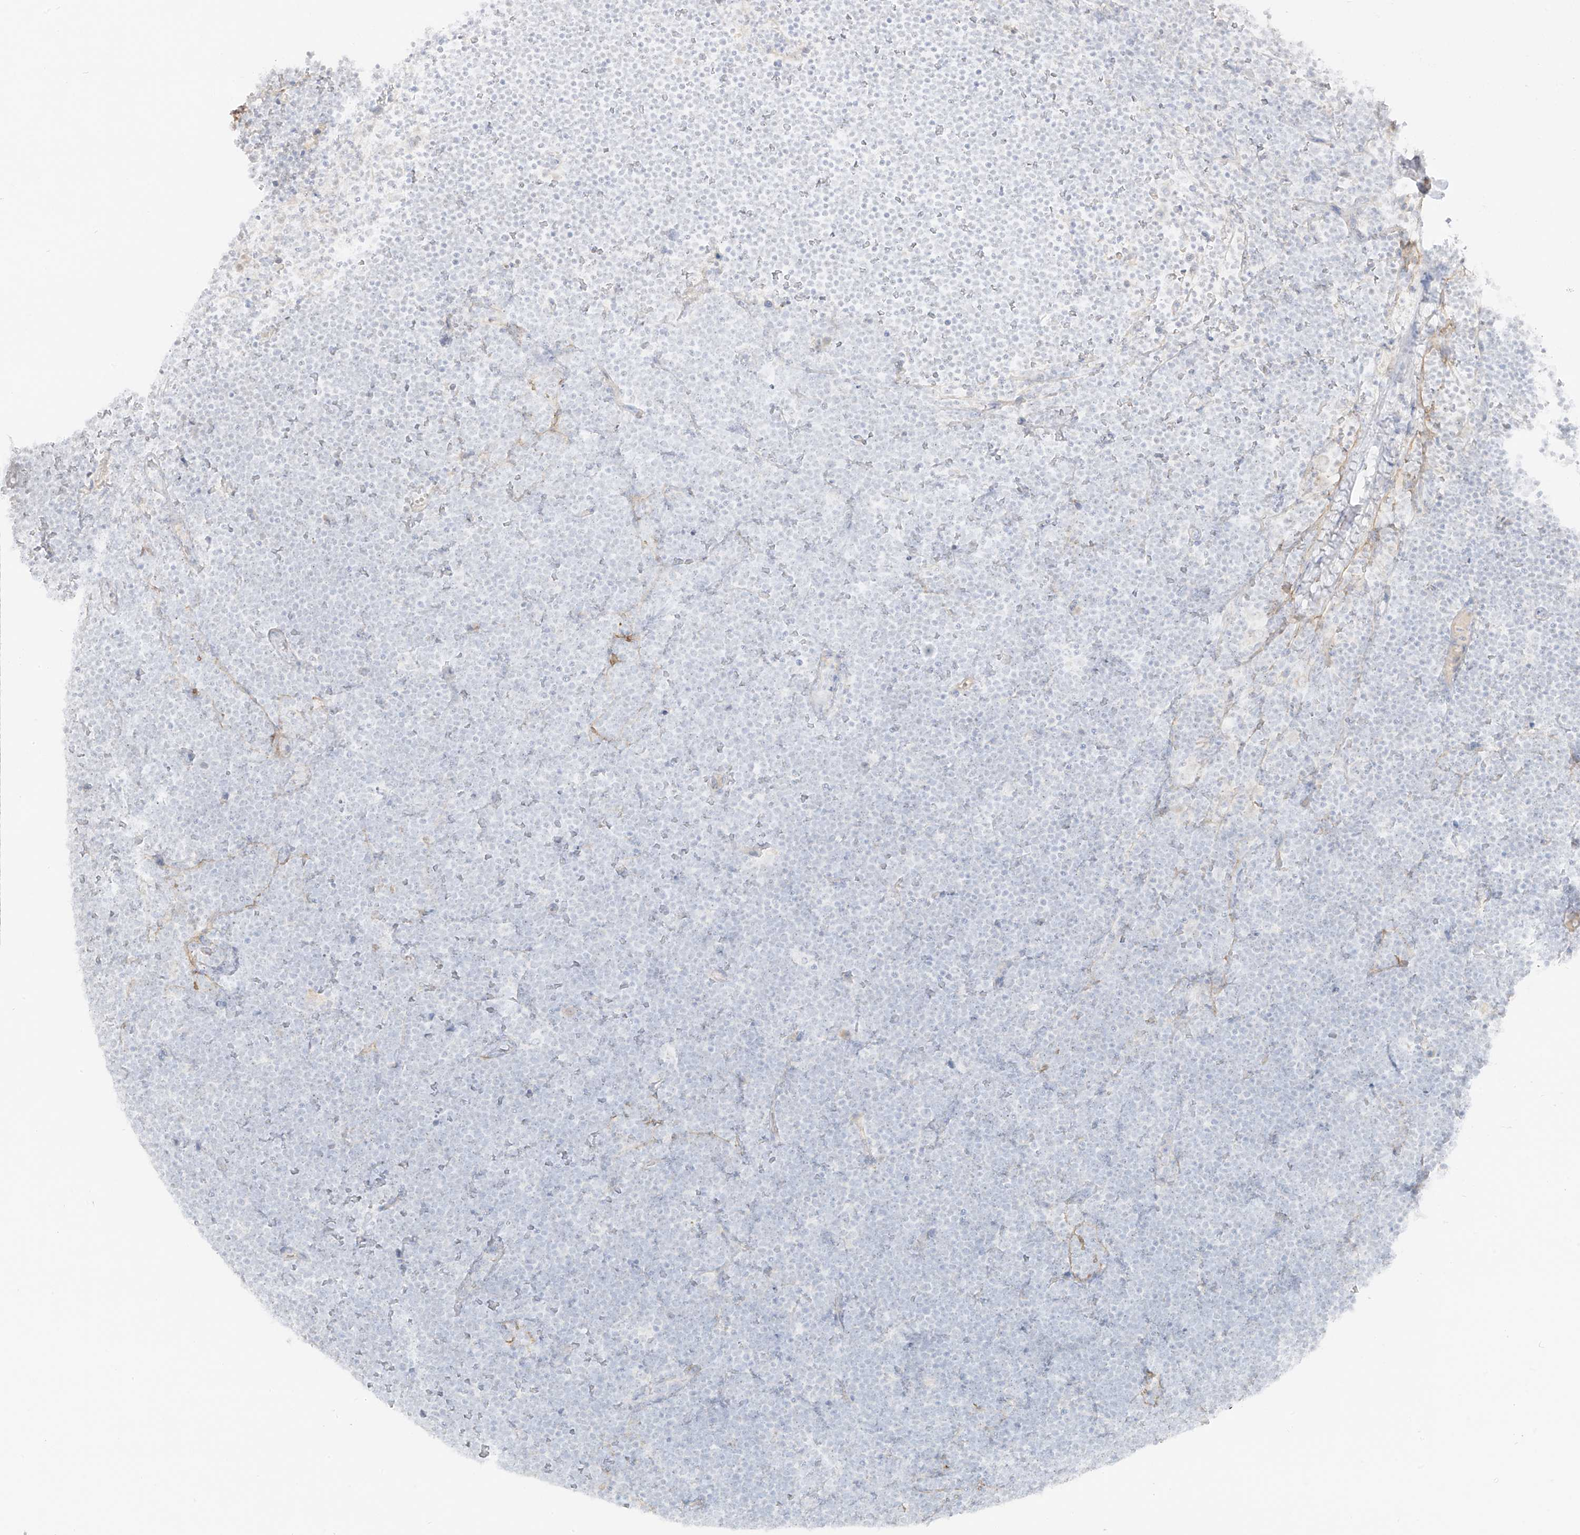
{"staining": {"intensity": "negative", "quantity": "none", "location": "none"}, "tissue": "lymphoma", "cell_type": "Tumor cells", "image_type": "cancer", "snomed": [{"axis": "morphology", "description": "Malignant lymphoma, non-Hodgkin's type, High grade"}, {"axis": "topography", "description": "Lymph node"}], "caption": "The histopathology image exhibits no significant expression in tumor cells of high-grade malignant lymphoma, non-Hodgkin's type.", "gene": "C11orf87", "patient": {"sex": "male", "age": 13}}